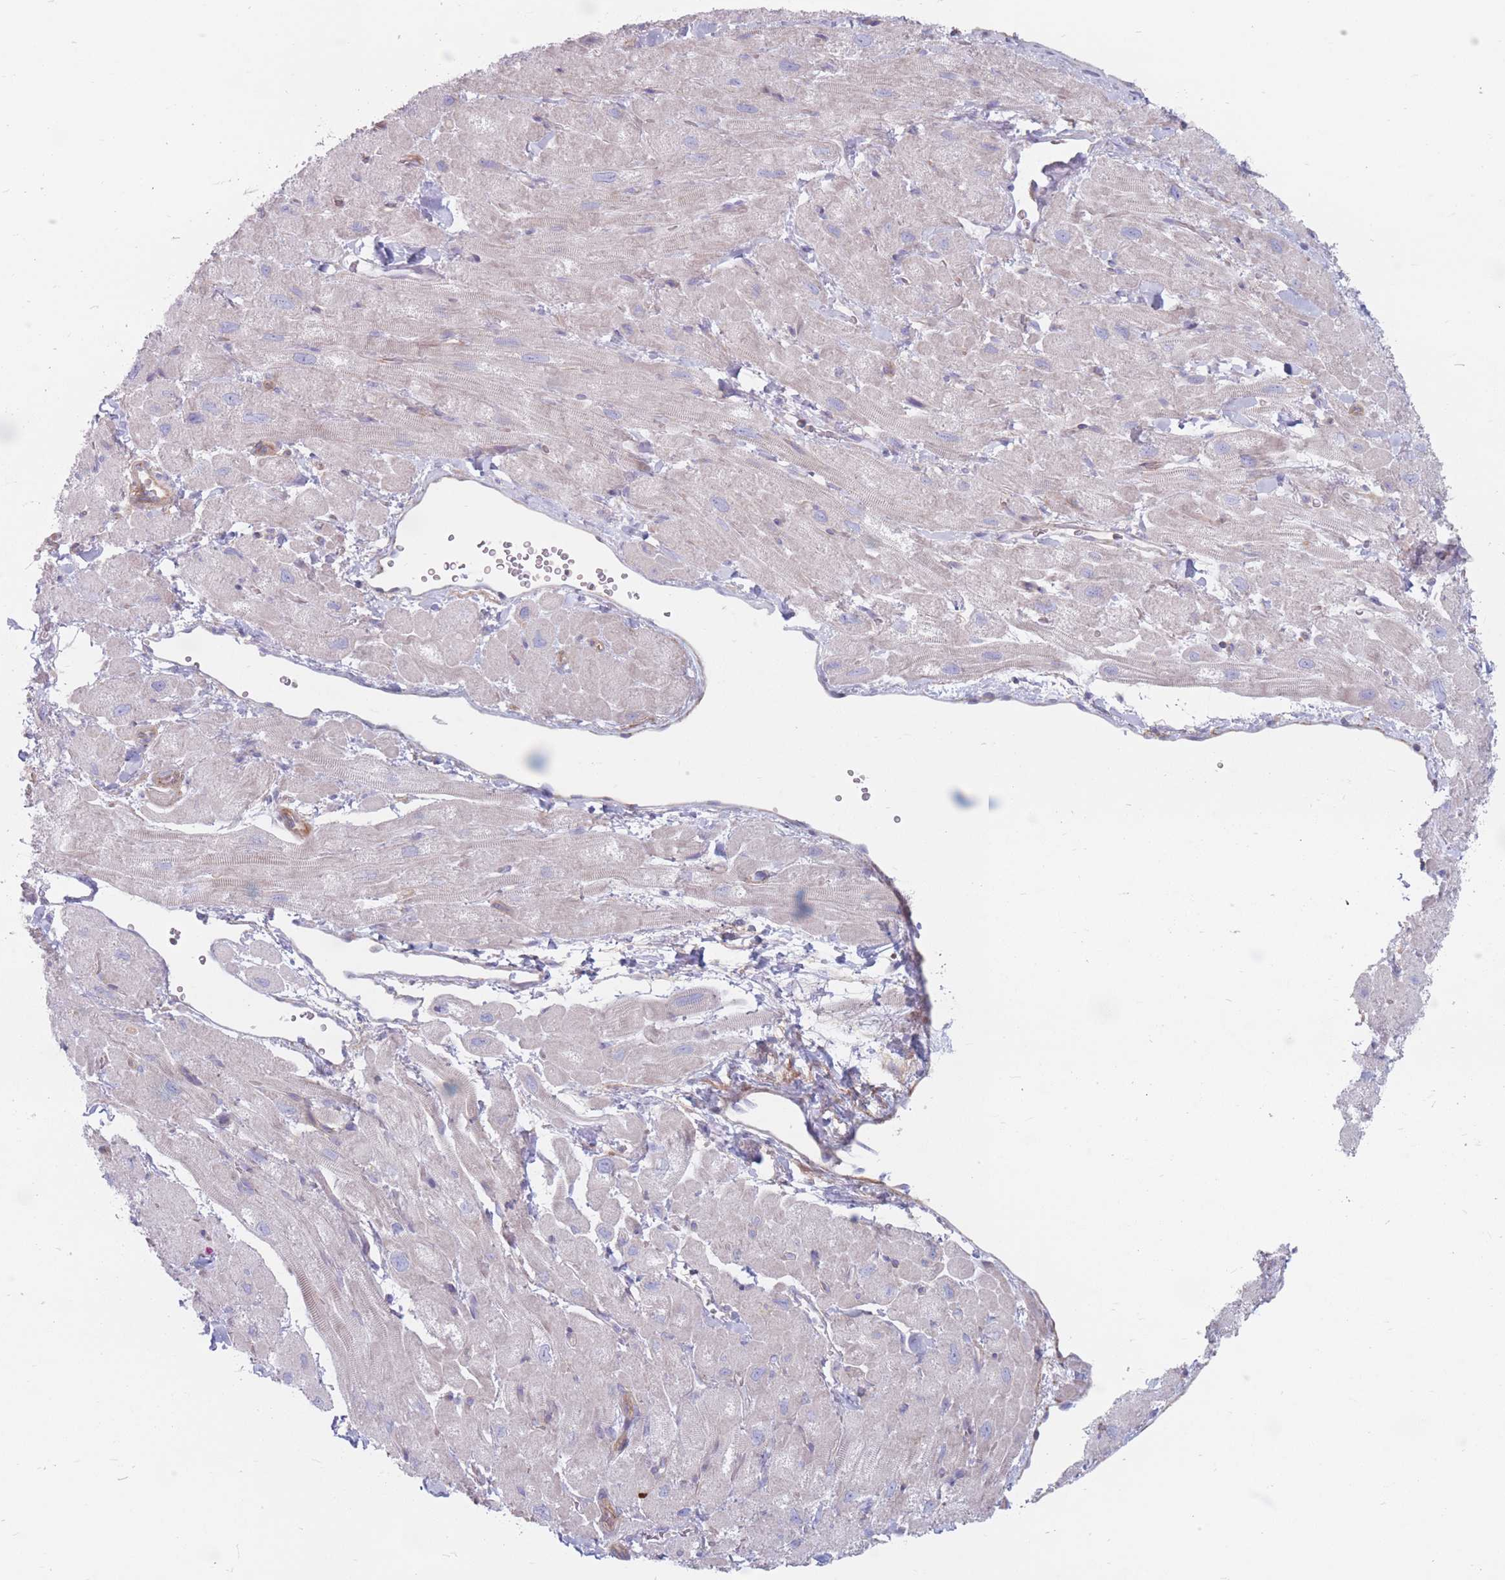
{"staining": {"intensity": "negative", "quantity": "none", "location": "none"}, "tissue": "heart muscle", "cell_type": "Cardiomyocytes", "image_type": "normal", "snomed": [{"axis": "morphology", "description": "Normal tissue, NOS"}, {"axis": "topography", "description": "Heart"}], "caption": "This is a histopathology image of immunohistochemistry staining of benign heart muscle, which shows no positivity in cardiomyocytes.", "gene": "PLPP1", "patient": {"sex": "male", "age": 65}}